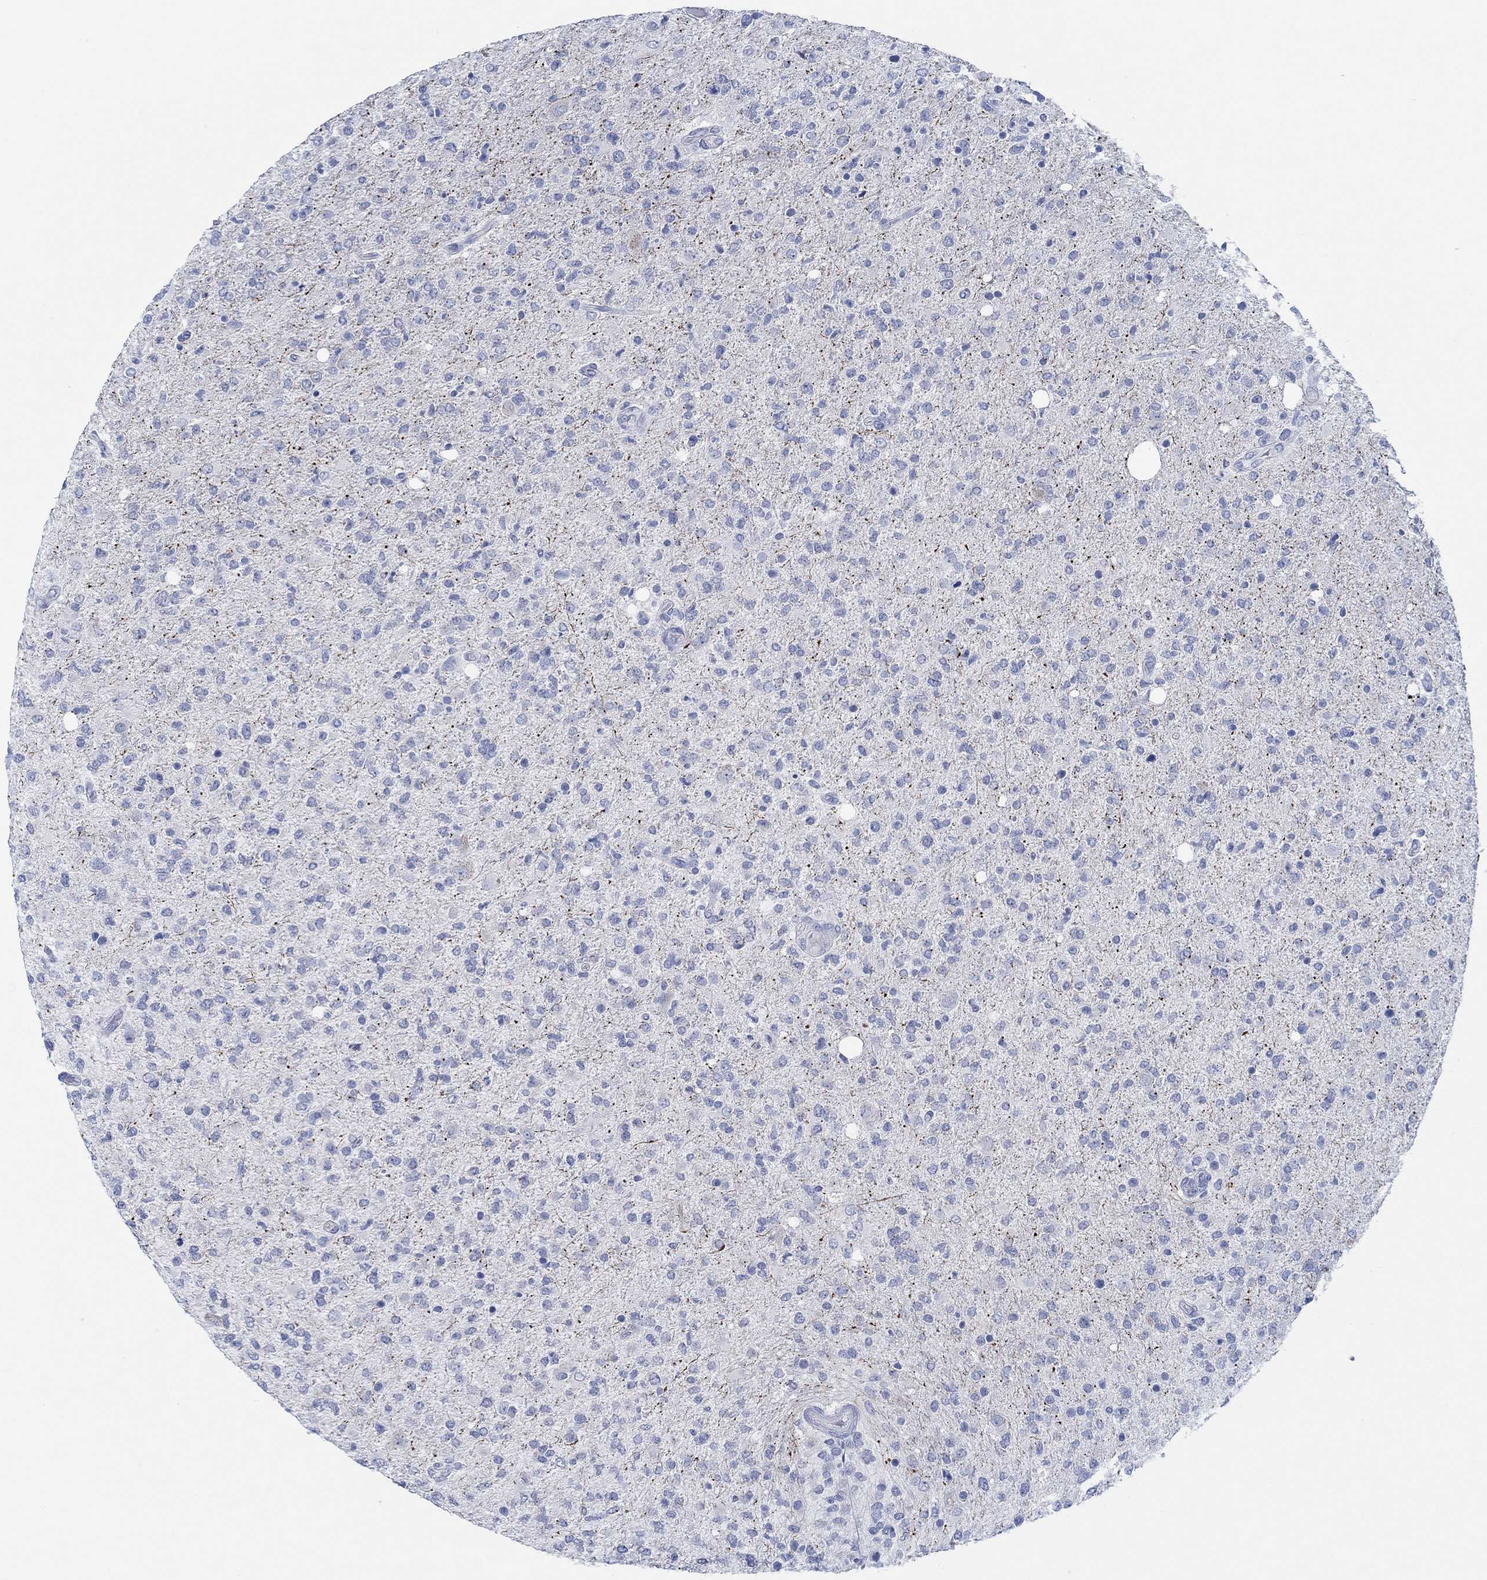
{"staining": {"intensity": "negative", "quantity": "none", "location": "none"}, "tissue": "glioma", "cell_type": "Tumor cells", "image_type": "cancer", "snomed": [{"axis": "morphology", "description": "Glioma, malignant, High grade"}, {"axis": "topography", "description": "Cerebral cortex"}], "caption": "High magnification brightfield microscopy of malignant glioma (high-grade) stained with DAB (3,3'-diaminobenzidine) (brown) and counterstained with hematoxylin (blue): tumor cells show no significant positivity.", "gene": "ZNF671", "patient": {"sex": "male", "age": 70}}